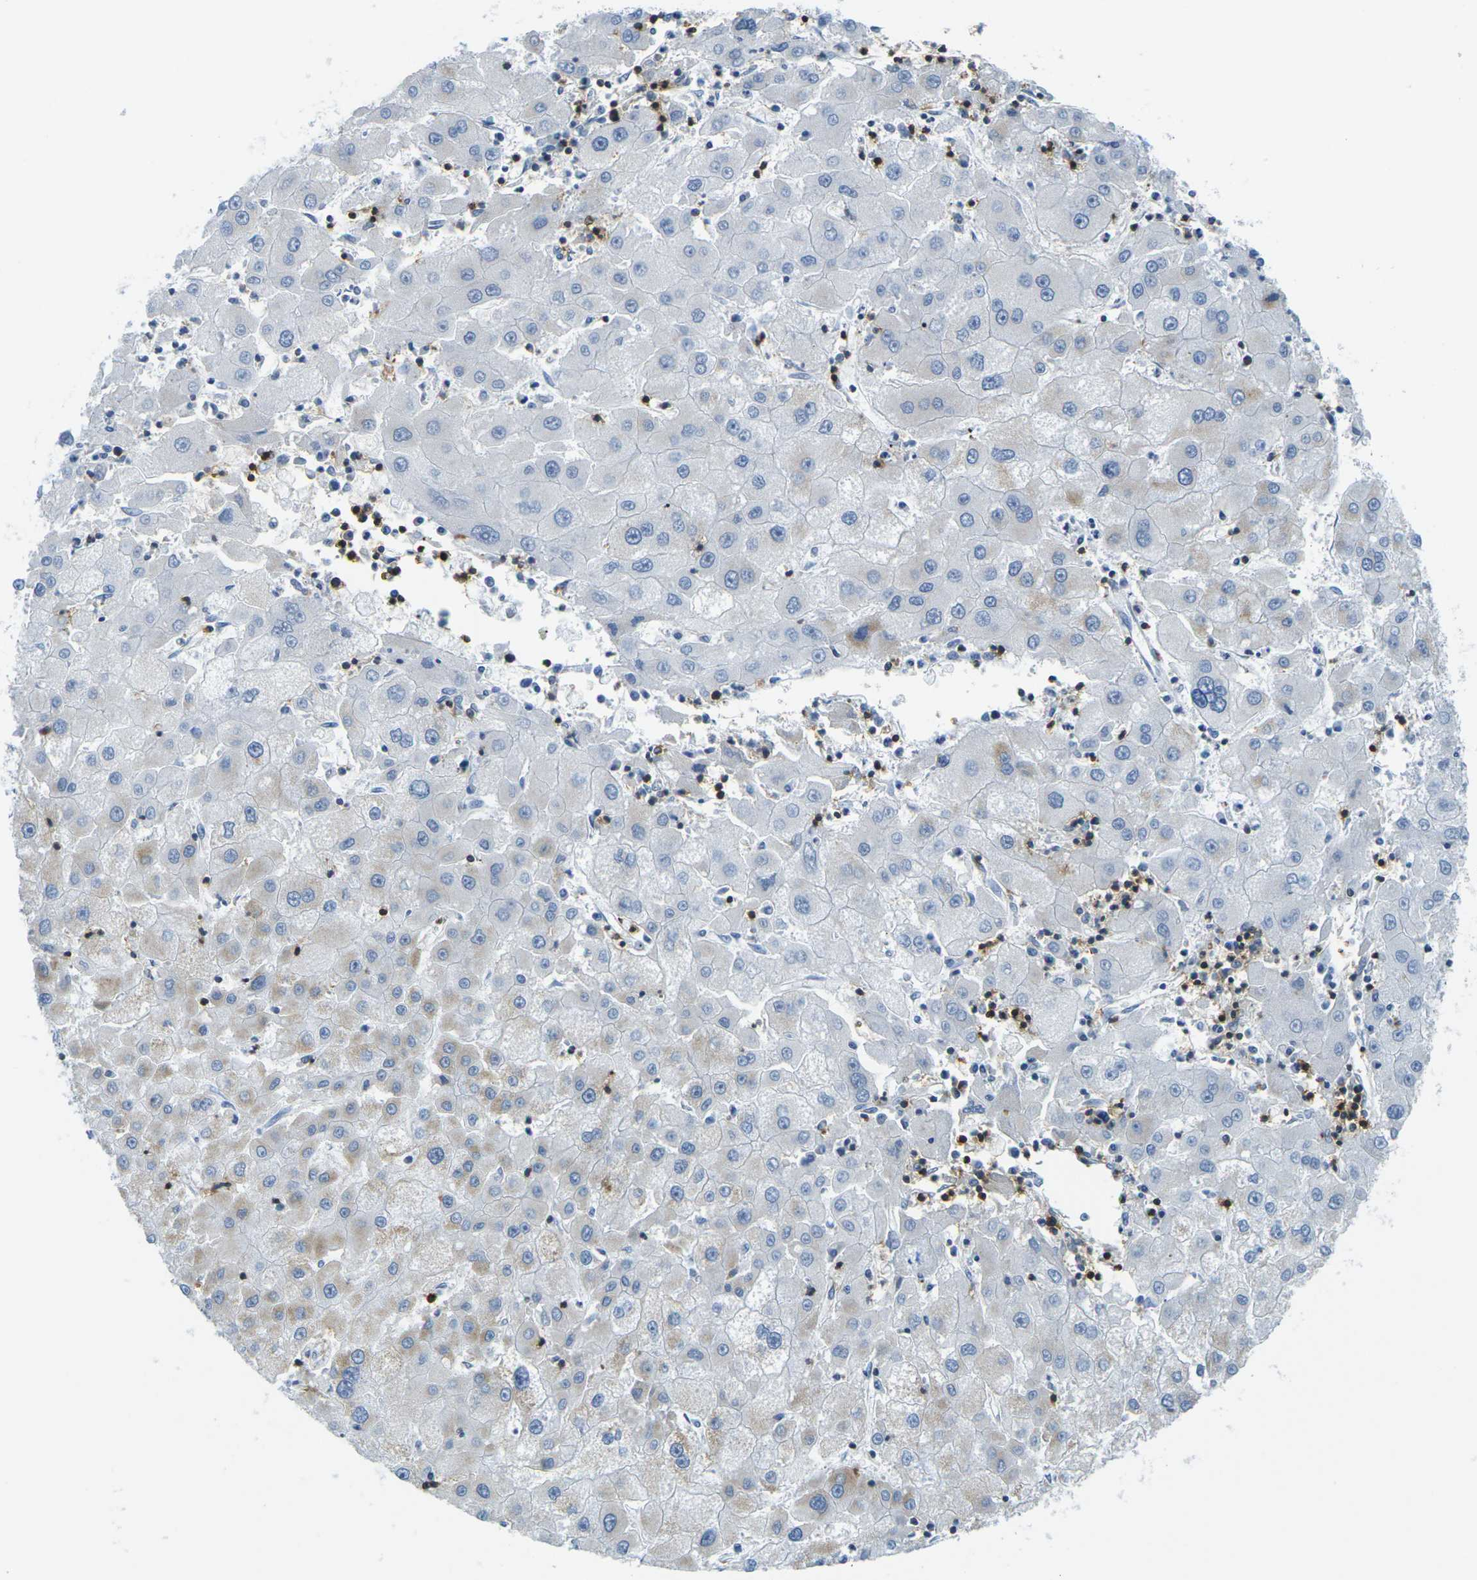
{"staining": {"intensity": "weak", "quantity": "<25%", "location": "cytoplasmic/membranous"}, "tissue": "liver cancer", "cell_type": "Tumor cells", "image_type": "cancer", "snomed": [{"axis": "morphology", "description": "Carcinoma, Hepatocellular, NOS"}, {"axis": "topography", "description": "Liver"}], "caption": "Image shows no significant protein expression in tumor cells of liver cancer (hepatocellular carcinoma).", "gene": "CD3D", "patient": {"sex": "male", "age": 72}}